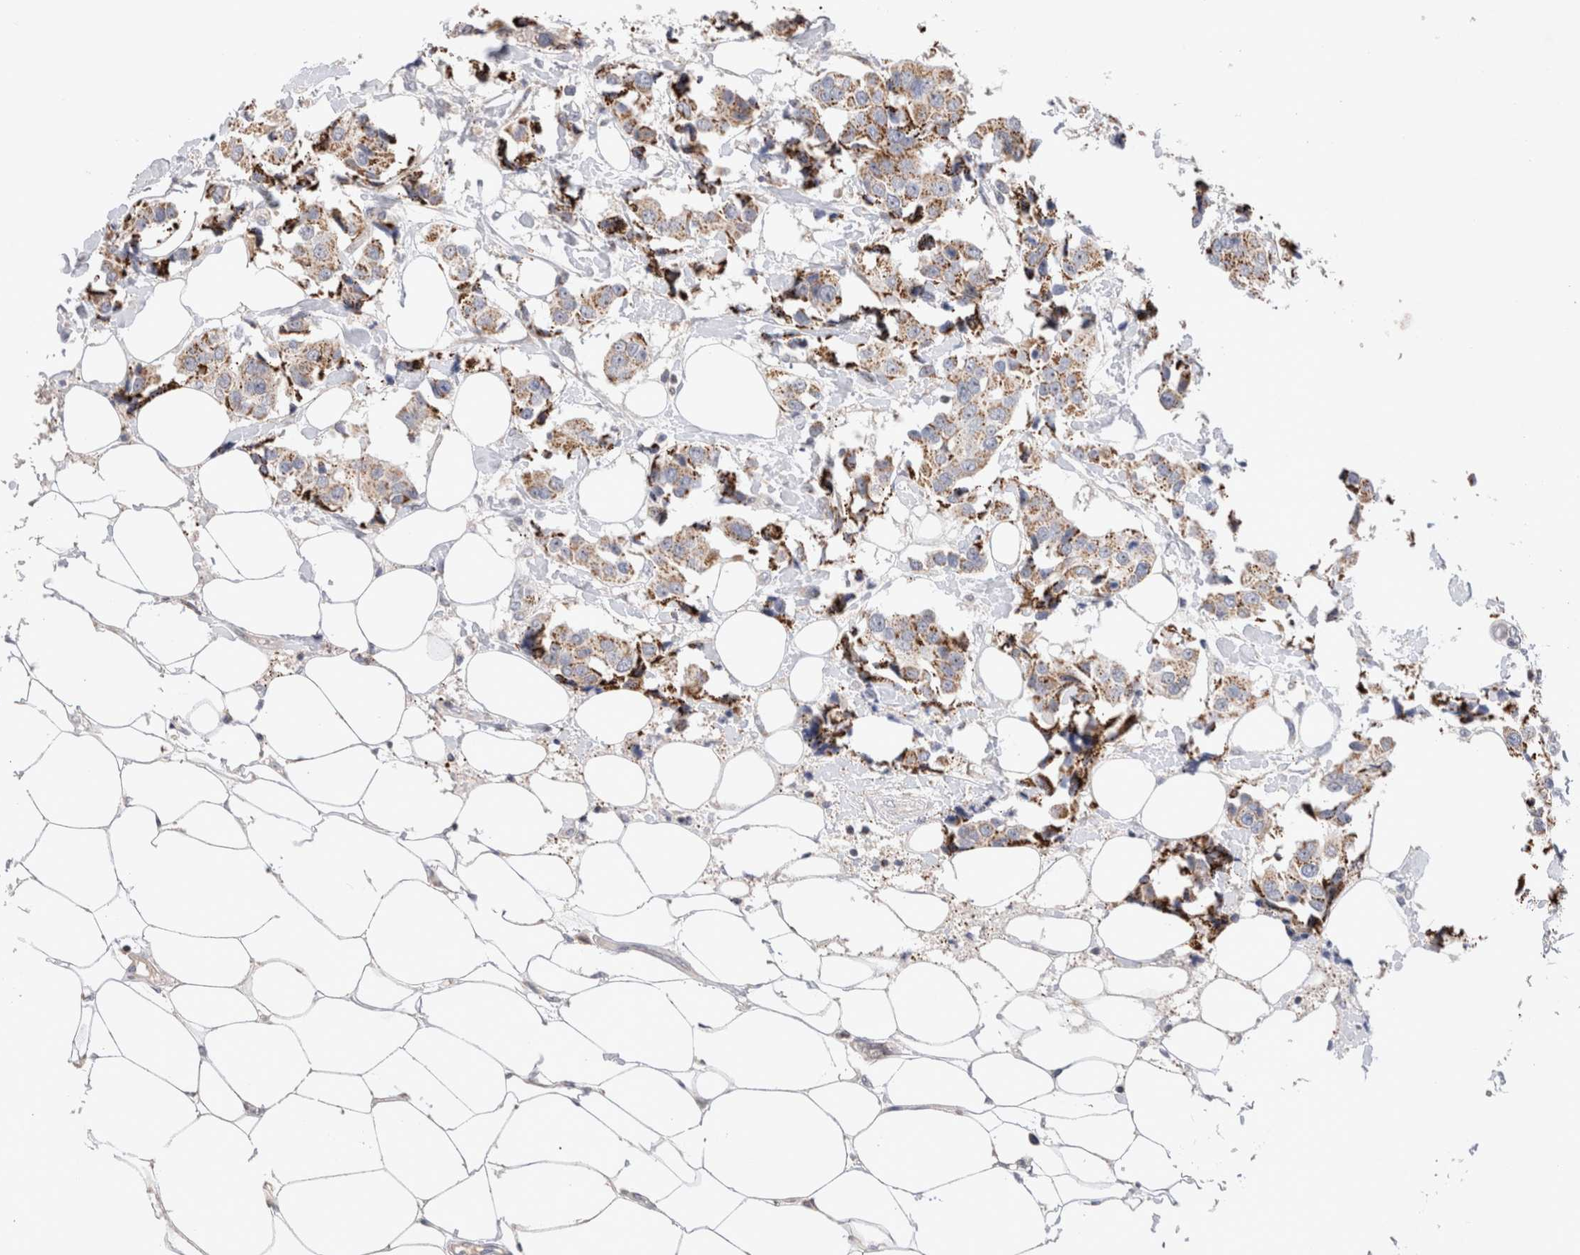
{"staining": {"intensity": "moderate", "quantity": ">75%", "location": "cytoplasmic/membranous"}, "tissue": "breast cancer", "cell_type": "Tumor cells", "image_type": "cancer", "snomed": [{"axis": "morphology", "description": "Normal tissue, NOS"}, {"axis": "morphology", "description": "Duct carcinoma"}, {"axis": "topography", "description": "Breast"}], "caption": "Protein expression analysis of breast invasive ductal carcinoma exhibits moderate cytoplasmic/membranous positivity in approximately >75% of tumor cells.", "gene": "CHADL", "patient": {"sex": "female", "age": 39}}